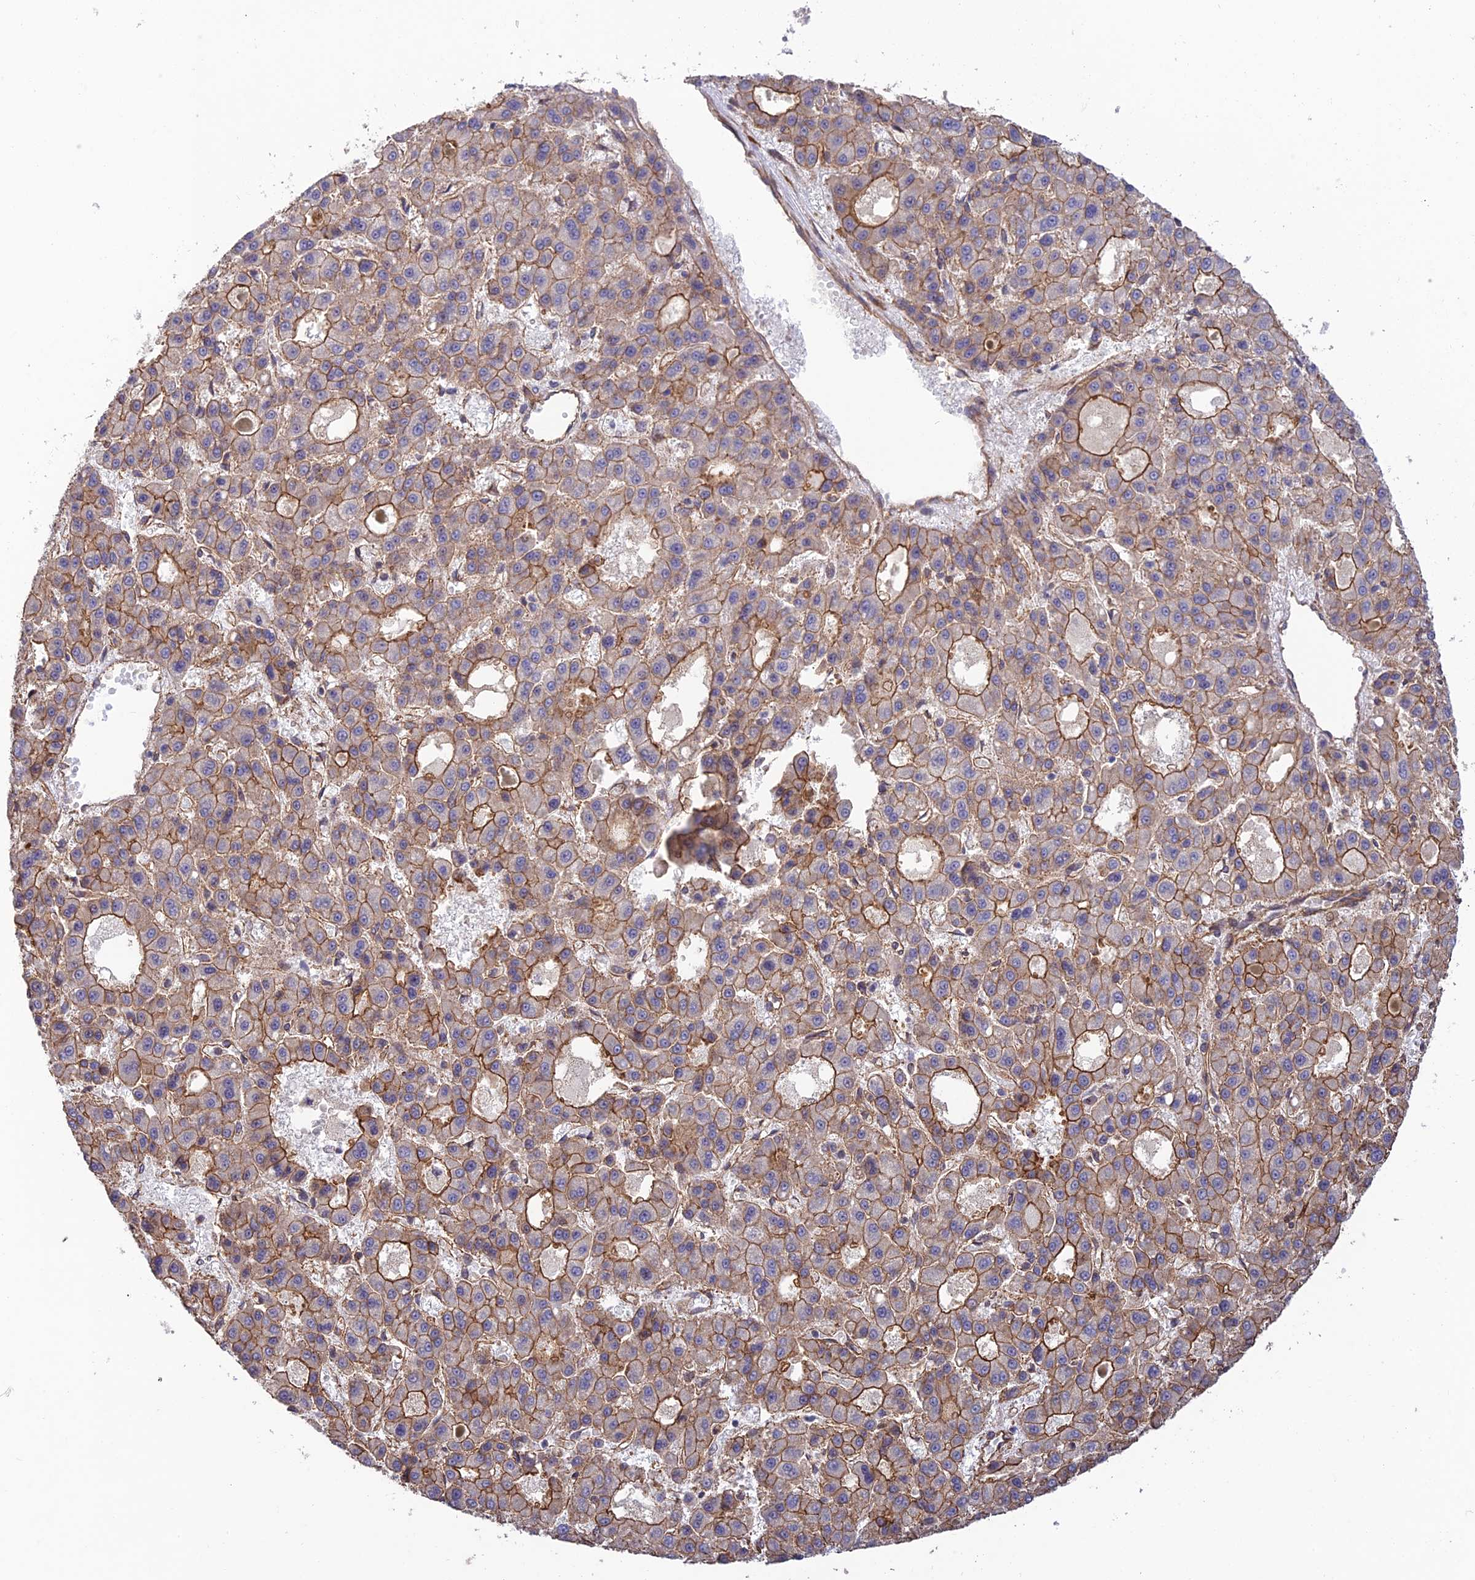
{"staining": {"intensity": "moderate", "quantity": "25%-75%", "location": "cytoplasmic/membranous"}, "tissue": "liver cancer", "cell_type": "Tumor cells", "image_type": "cancer", "snomed": [{"axis": "morphology", "description": "Carcinoma, Hepatocellular, NOS"}, {"axis": "topography", "description": "Liver"}], "caption": "Protein expression by immunohistochemistry (IHC) demonstrates moderate cytoplasmic/membranous expression in about 25%-75% of tumor cells in hepatocellular carcinoma (liver).", "gene": "HOMER2", "patient": {"sex": "male", "age": 70}}